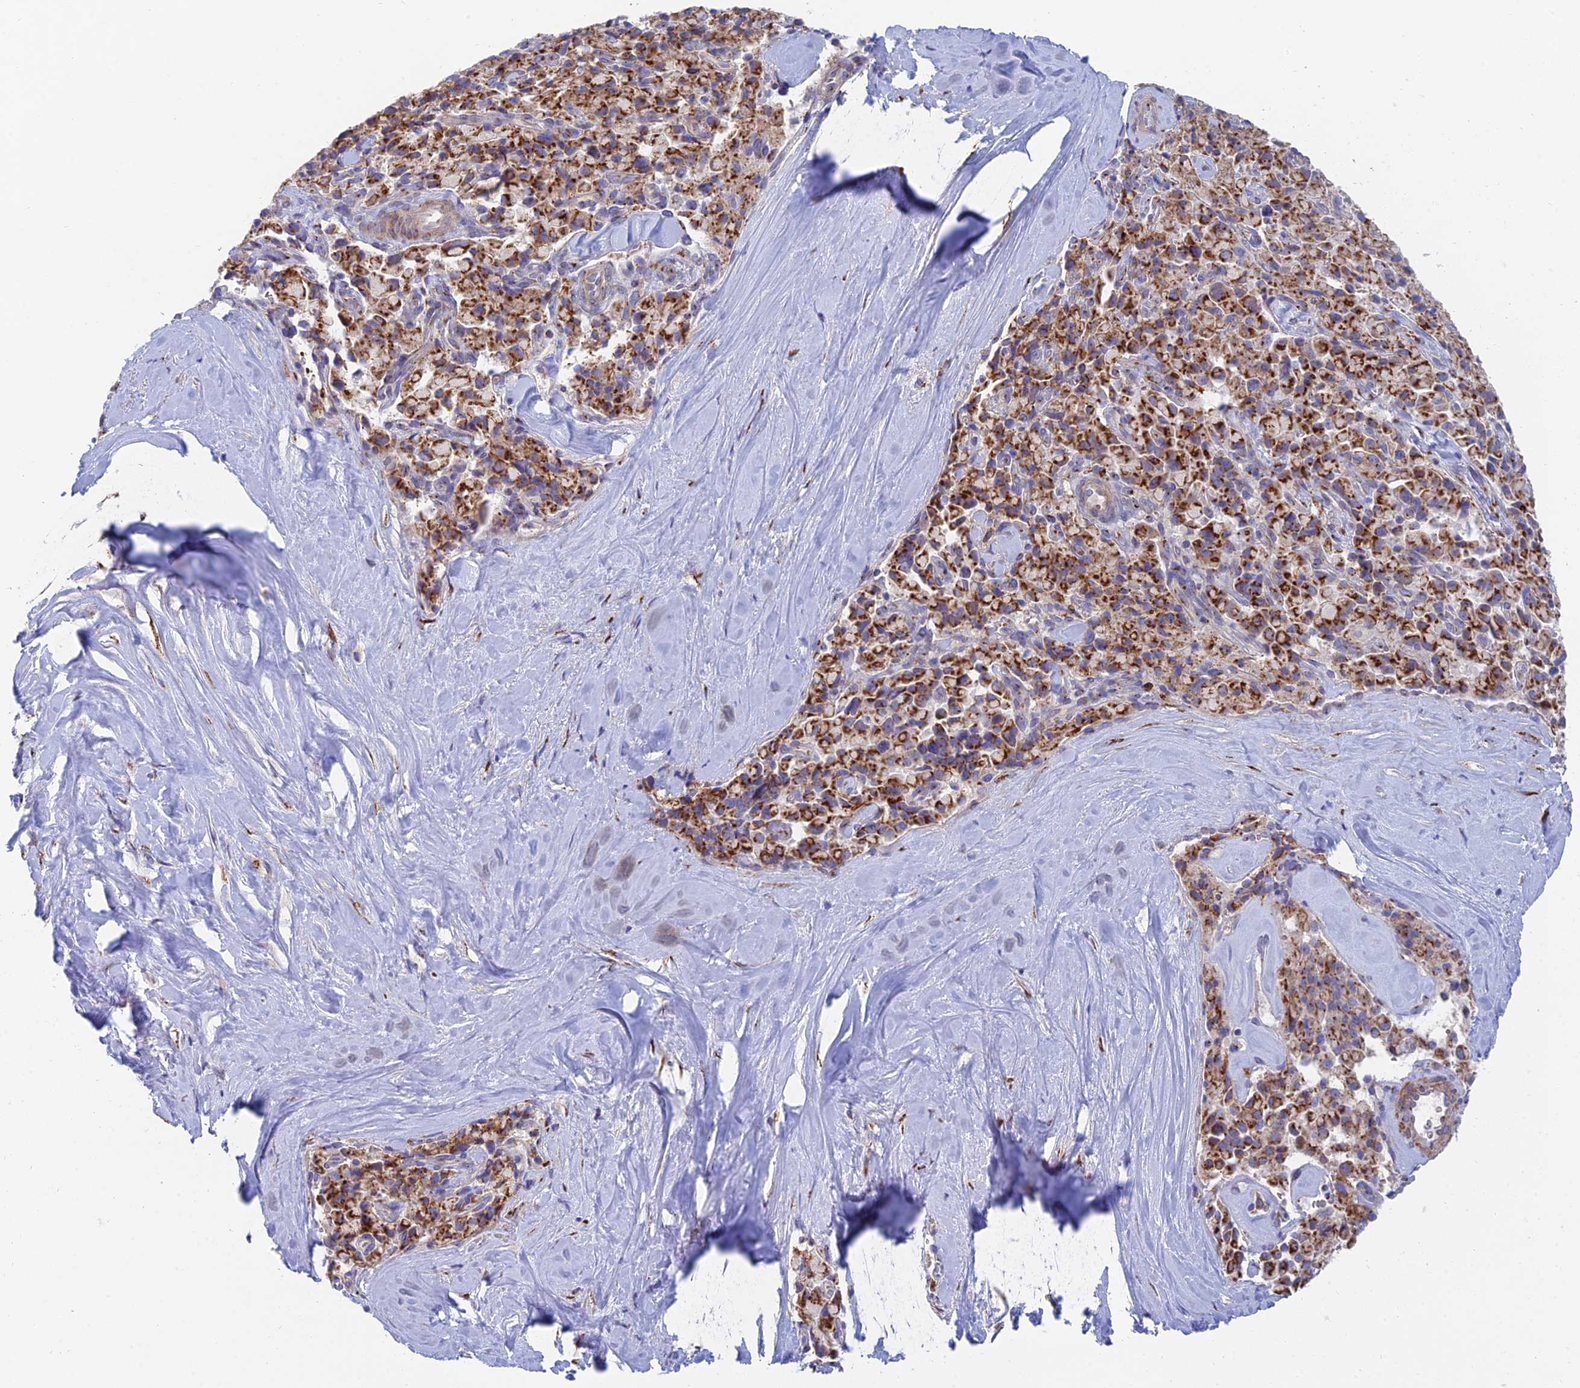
{"staining": {"intensity": "strong", "quantity": ">75%", "location": "cytoplasmic/membranous"}, "tissue": "pancreatic cancer", "cell_type": "Tumor cells", "image_type": "cancer", "snomed": [{"axis": "morphology", "description": "Adenocarcinoma, NOS"}, {"axis": "topography", "description": "Pancreas"}], "caption": "Immunohistochemical staining of human pancreatic adenocarcinoma reveals high levels of strong cytoplasmic/membranous expression in about >75% of tumor cells.", "gene": "HS2ST1", "patient": {"sex": "male", "age": 65}}